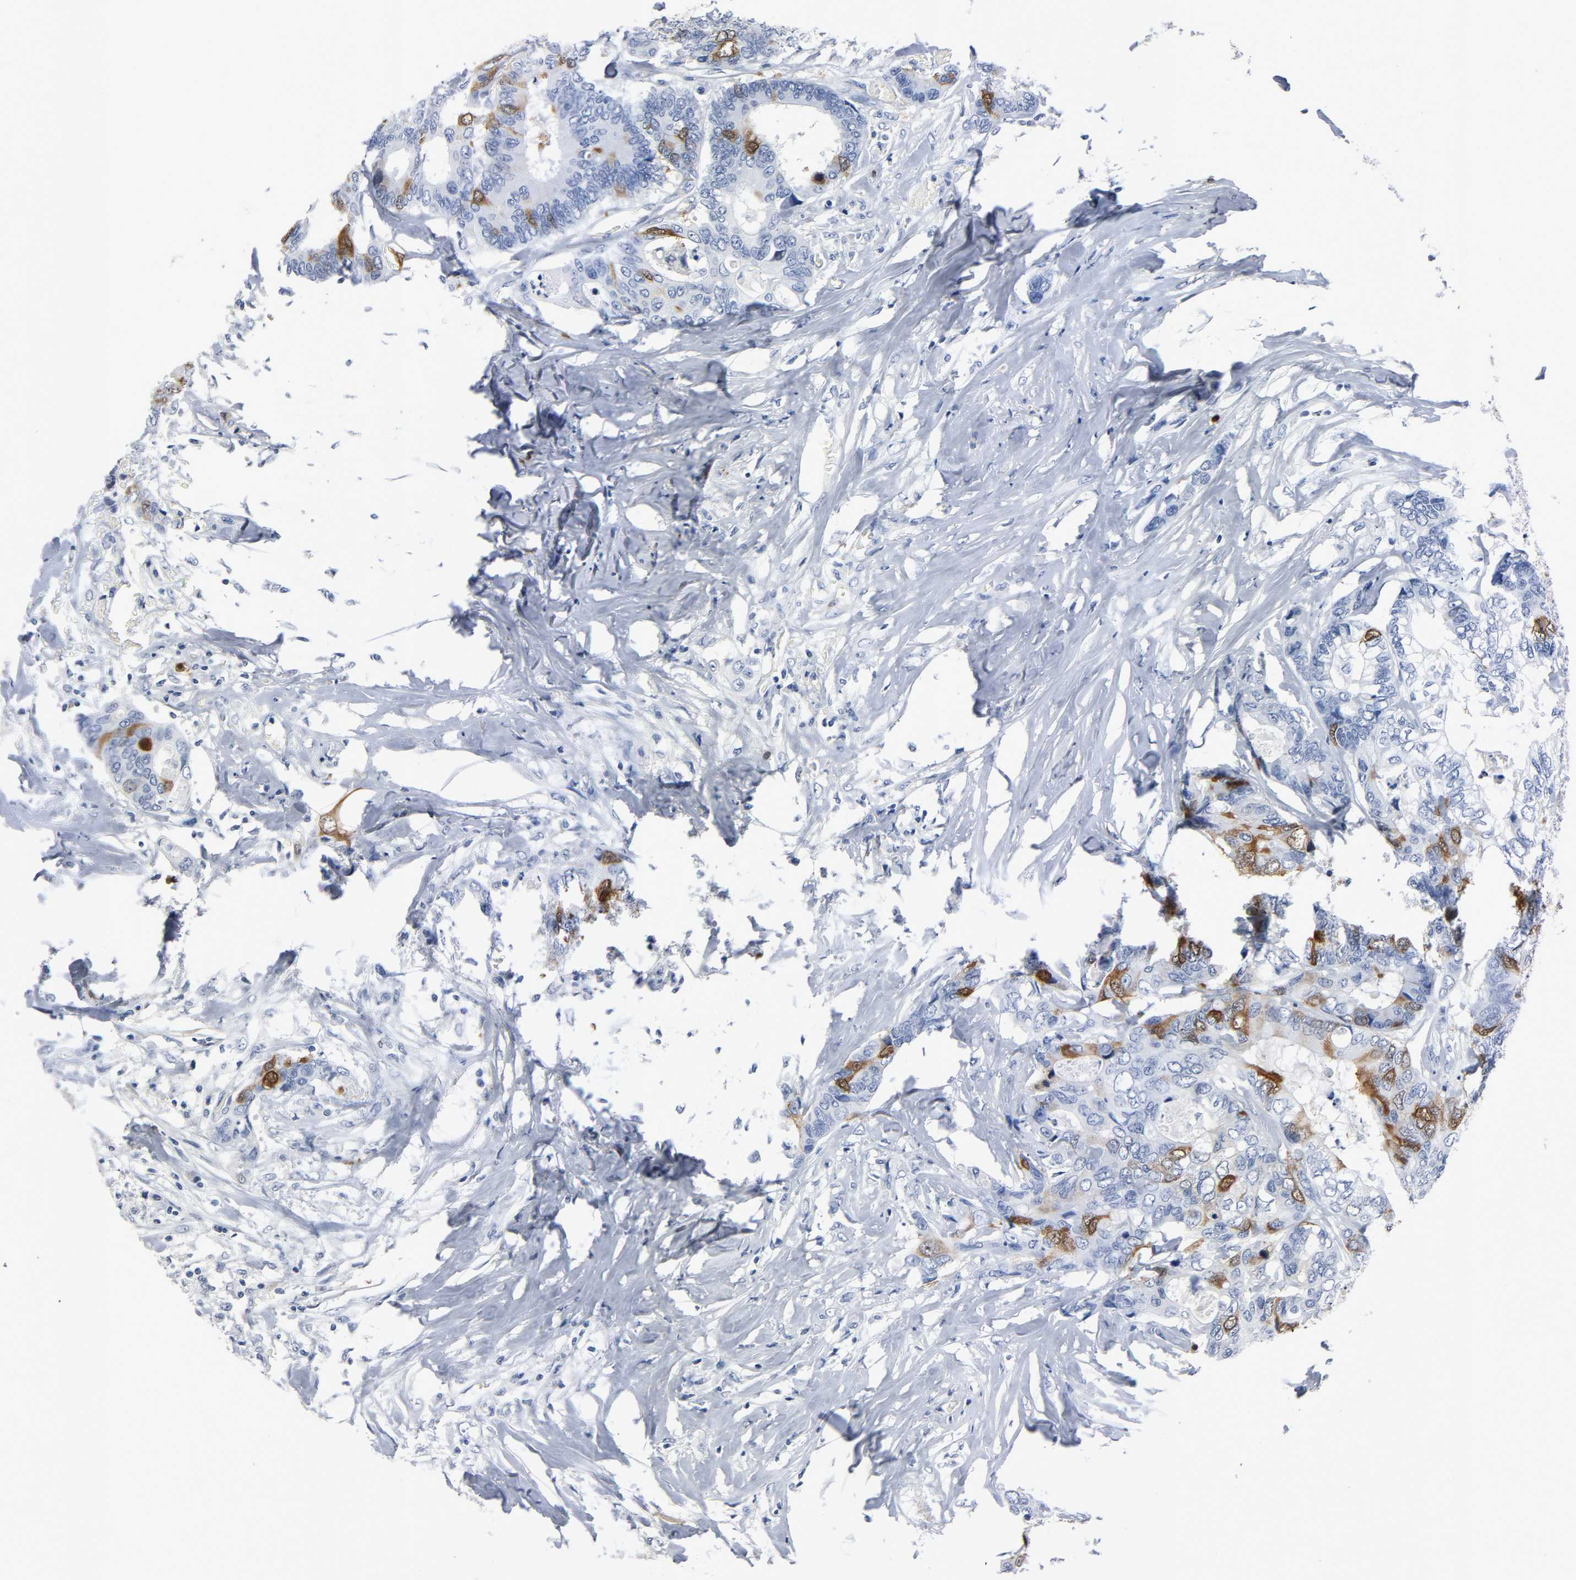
{"staining": {"intensity": "strong", "quantity": "25%-75%", "location": "cytoplasmic/membranous,nuclear"}, "tissue": "colorectal cancer", "cell_type": "Tumor cells", "image_type": "cancer", "snomed": [{"axis": "morphology", "description": "Adenocarcinoma, NOS"}, {"axis": "topography", "description": "Rectum"}], "caption": "Colorectal cancer stained with a protein marker exhibits strong staining in tumor cells.", "gene": "CDC20", "patient": {"sex": "male", "age": 55}}